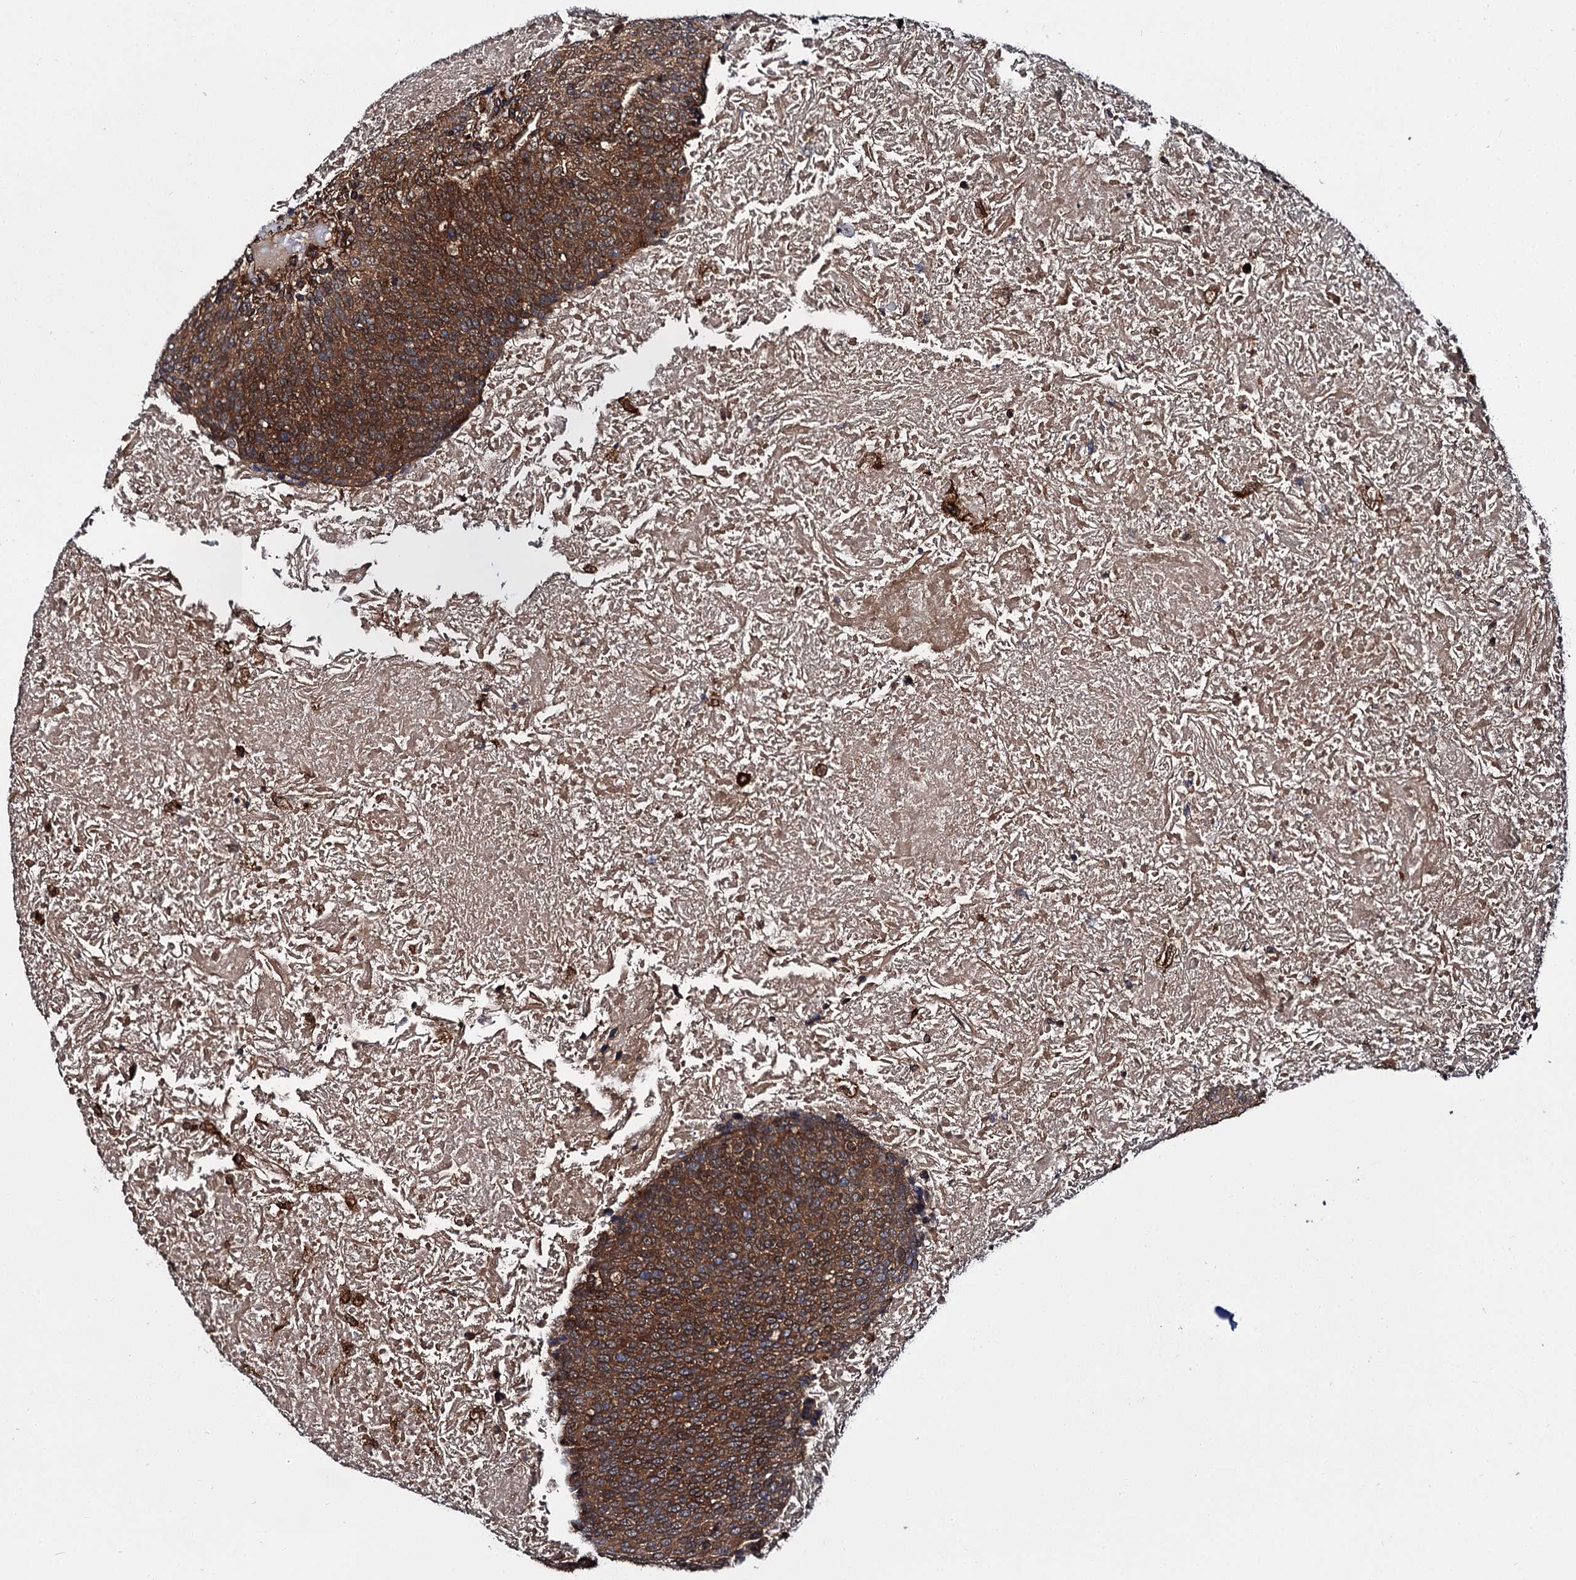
{"staining": {"intensity": "strong", "quantity": ">75%", "location": "cytoplasmic/membranous"}, "tissue": "head and neck cancer", "cell_type": "Tumor cells", "image_type": "cancer", "snomed": [{"axis": "morphology", "description": "Squamous cell carcinoma, NOS"}, {"axis": "morphology", "description": "Squamous cell carcinoma, metastatic, NOS"}, {"axis": "topography", "description": "Lymph node"}, {"axis": "topography", "description": "Head-Neck"}], "caption": "Immunohistochemistry (IHC) image of human head and neck cancer stained for a protein (brown), which exhibits high levels of strong cytoplasmic/membranous staining in approximately >75% of tumor cells.", "gene": "ZFYVE19", "patient": {"sex": "male", "age": 62}}